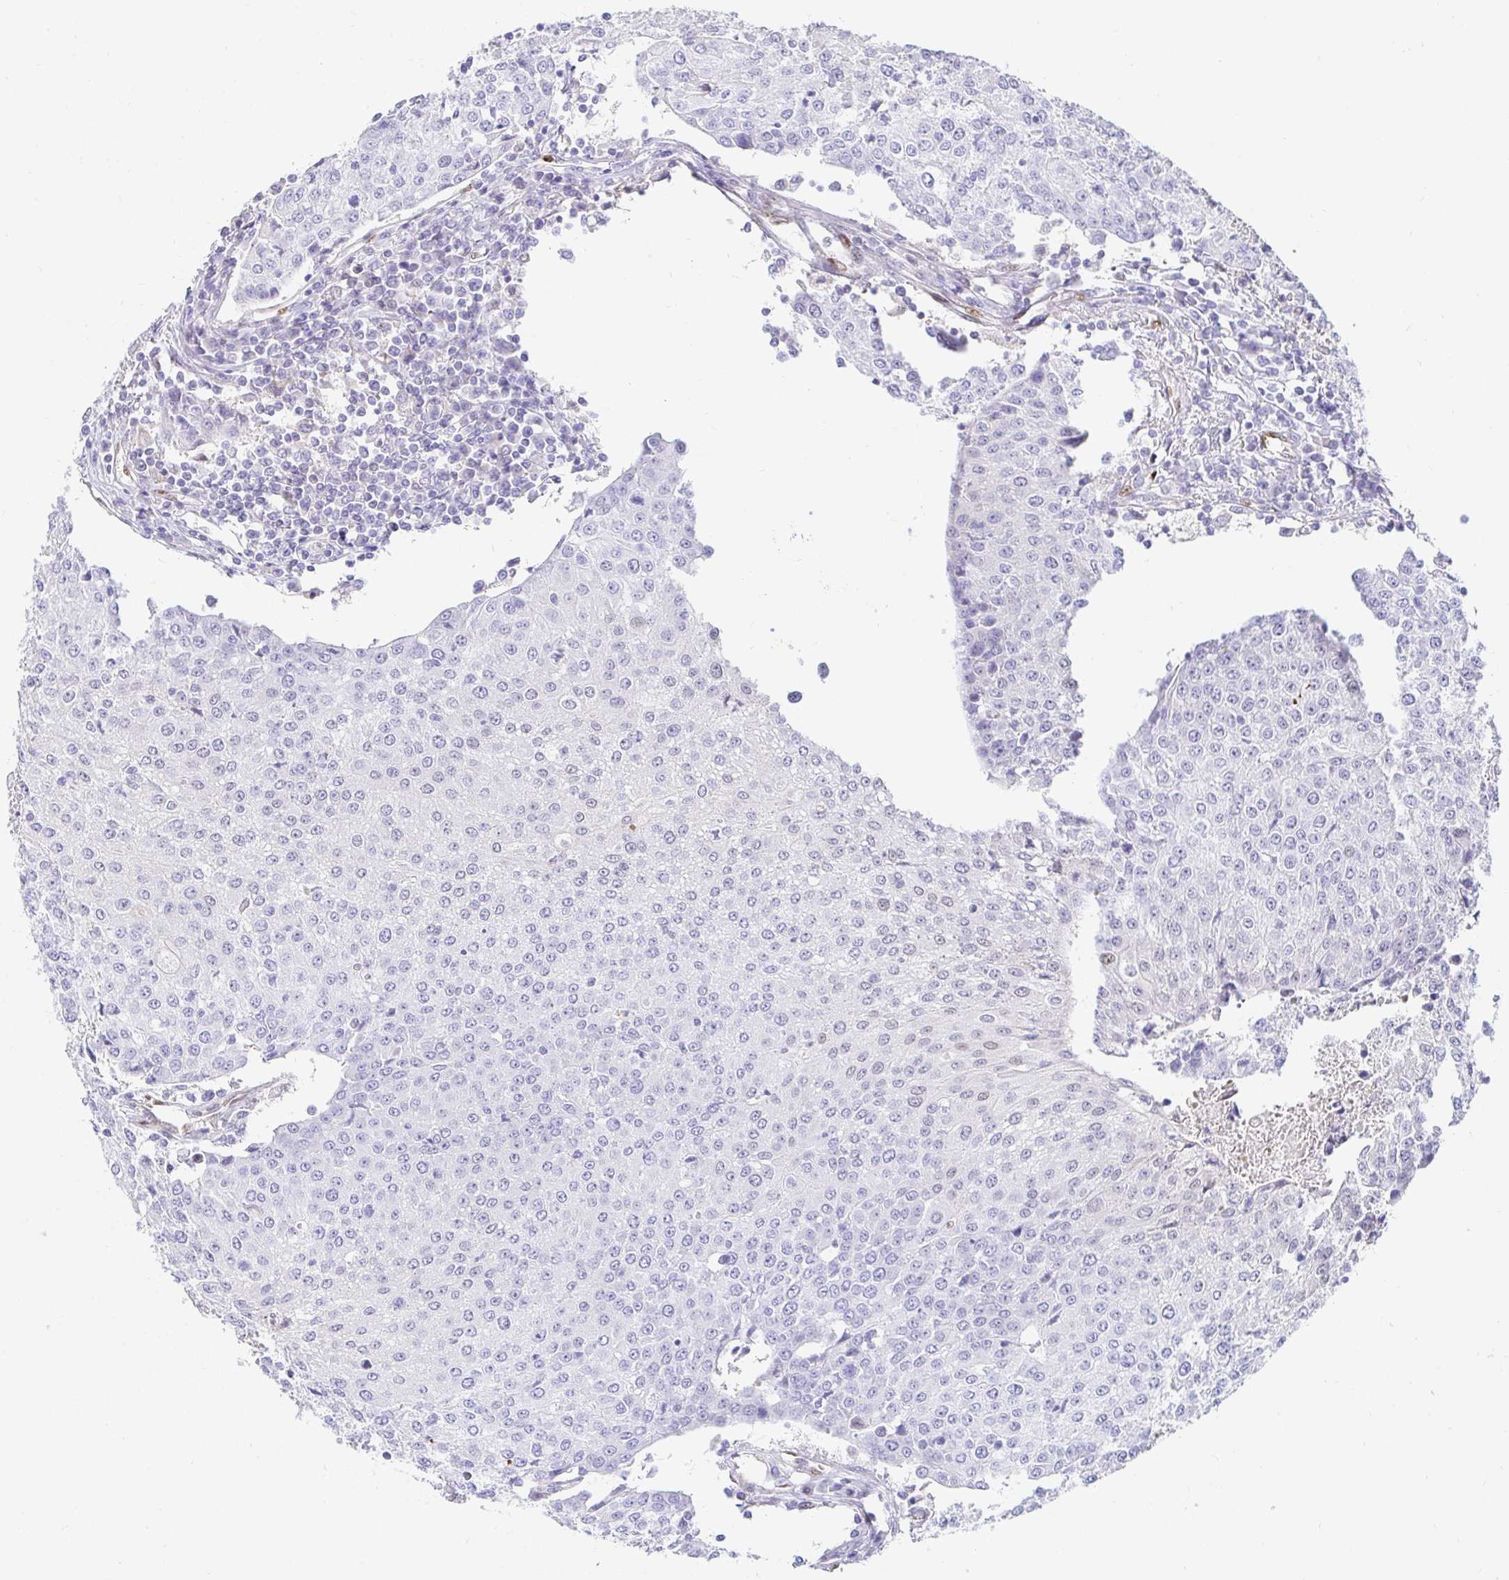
{"staining": {"intensity": "negative", "quantity": "none", "location": "none"}, "tissue": "urothelial cancer", "cell_type": "Tumor cells", "image_type": "cancer", "snomed": [{"axis": "morphology", "description": "Urothelial carcinoma, High grade"}, {"axis": "topography", "description": "Urinary bladder"}], "caption": "Urothelial carcinoma (high-grade) was stained to show a protein in brown. There is no significant positivity in tumor cells.", "gene": "HINFP", "patient": {"sex": "female", "age": 85}}